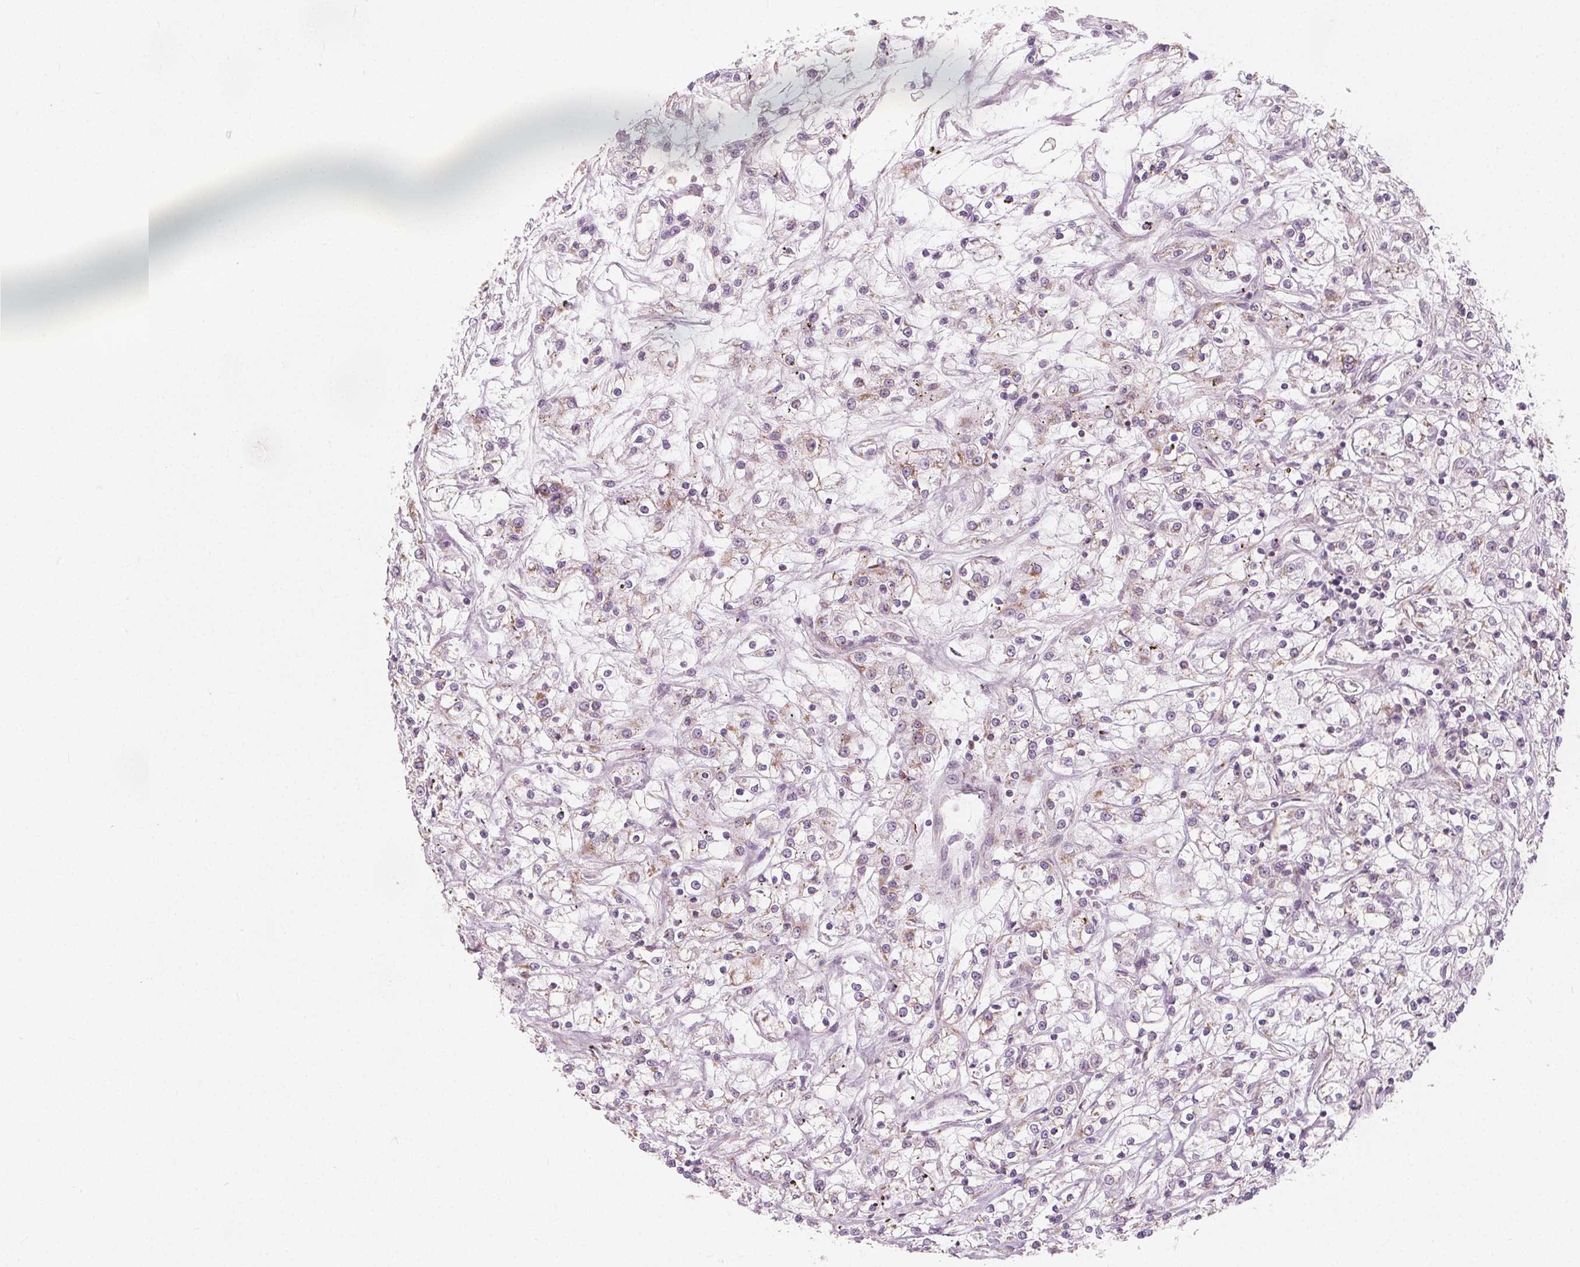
{"staining": {"intensity": "negative", "quantity": "none", "location": "none"}, "tissue": "renal cancer", "cell_type": "Tumor cells", "image_type": "cancer", "snomed": [{"axis": "morphology", "description": "Adenocarcinoma, NOS"}, {"axis": "topography", "description": "Kidney"}], "caption": "DAB (3,3'-diaminobenzidine) immunohistochemical staining of human renal cancer (adenocarcinoma) demonstrates no significant expression in tumor cells.", "gene": "NUP210L", "patient": {"sex": "female", "age": 59}}